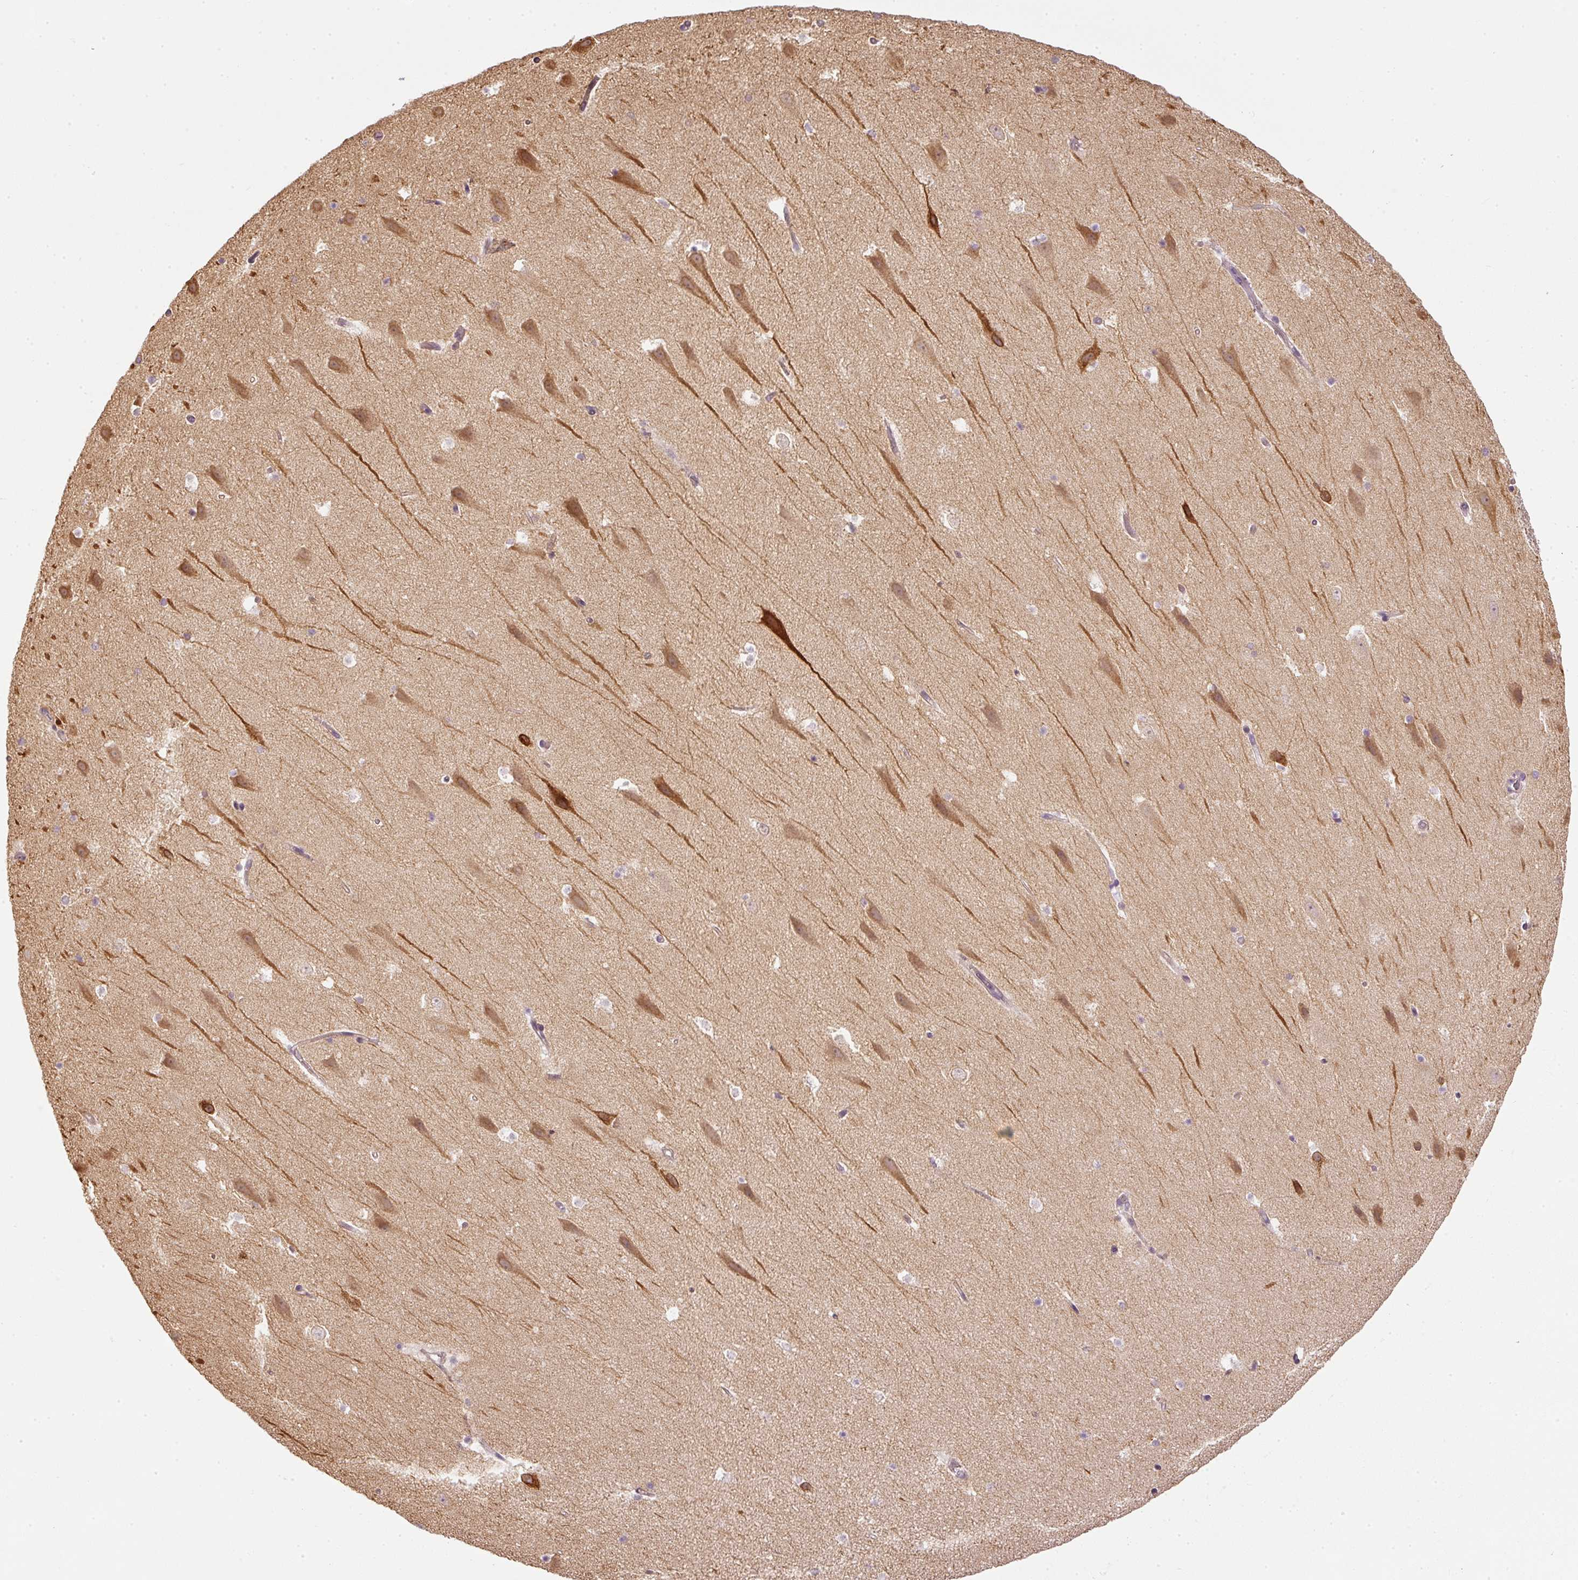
{"staining": {"intensity": "negative", "quantity": "none", "location": "none"}, "tissue": "hippocampus", "cell_type": "Glial cells", "image_type": "normal", "snomed": [{"axis": "morphology", "description": "Normal tissue, NOS"}, {"axis": "topography", "description": "Hippocampus"}], "caption": "DAB immunohistochemical staining of unremarkable hippocampus reveals no significant staining in glial cells.", "gene": "CTTNBP2", "patient": {"sex": "male", "age": 37}}